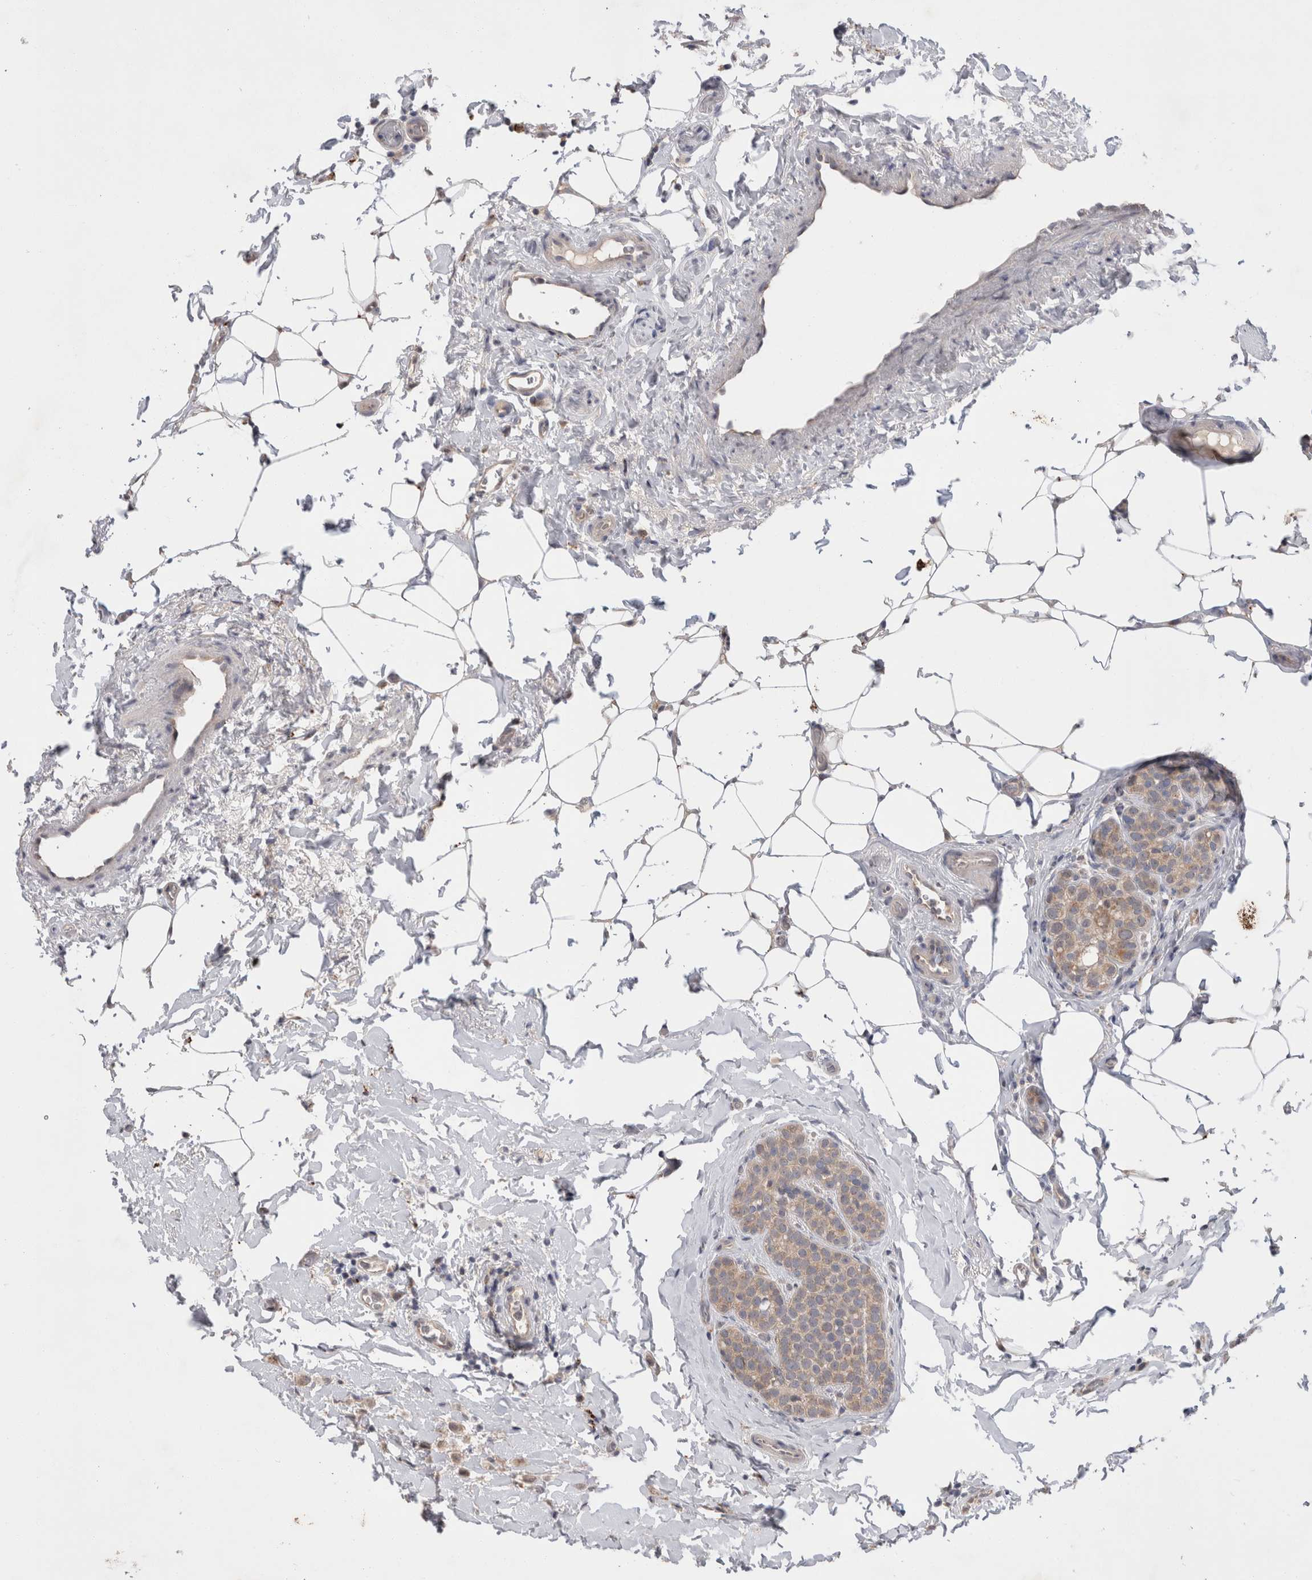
{"staining": {"intensity": "weak", "quantity": ">75%", "location": "cytoplasmic/membranous"}, "tissue": "breast cancer", "cell_type": "Tumor cells", "image_type": "cancer", "snomed": [{"axis": "morphology", "description": "Lobular carcinoma"}, {"axis": "topography", "description": "Breast"}], "caption": "Immunohistochemistry (IHC) histopathology image of breast cancer (lobular carcinoma) stained for a protein (brown), which demonstrates low levels of weak cytoplasmic/membranous positivity in approximately >75% of tumor cells.", "gene": "MRPL37", "patient": {"sex": "female", "age": 50}}